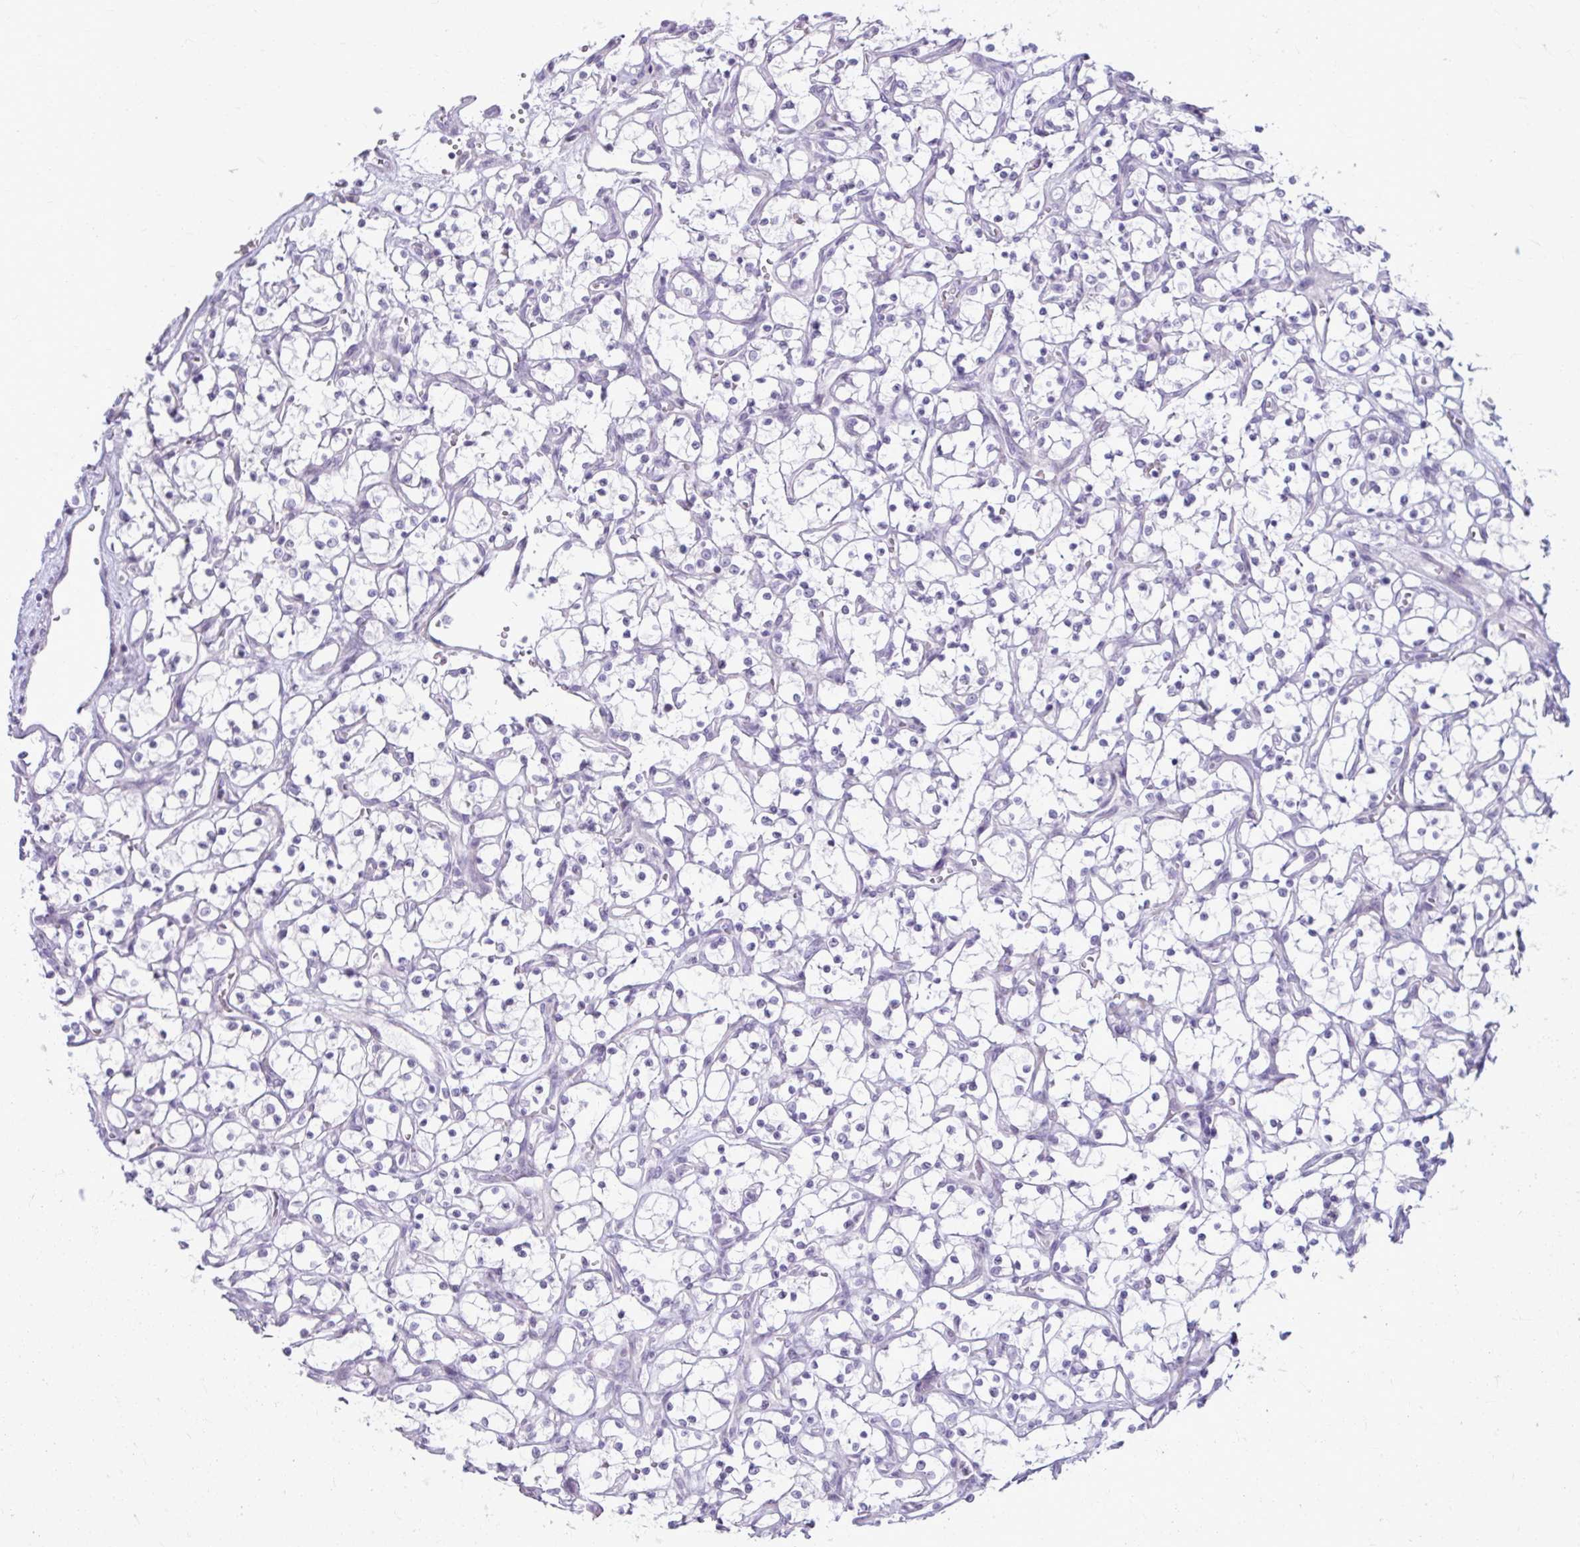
{"staining": {"intensity": "negative", "quantity": "none", "location": "none"}, "tissue": "renal cancer", "cell_type": "Tumor cells", "image_type": "cancer", "snomed": [{"axis": "morphology", "description": "Adenocarcinoma, NOS"}, {"axis": "topography", "description": "Kidney"}], "caption": "Protein analysis of renal adenocarcinoma shows no significant expression in tumor cells.", "gene": "MSMO1", "patient": {"sex": "female", "age": 69}}